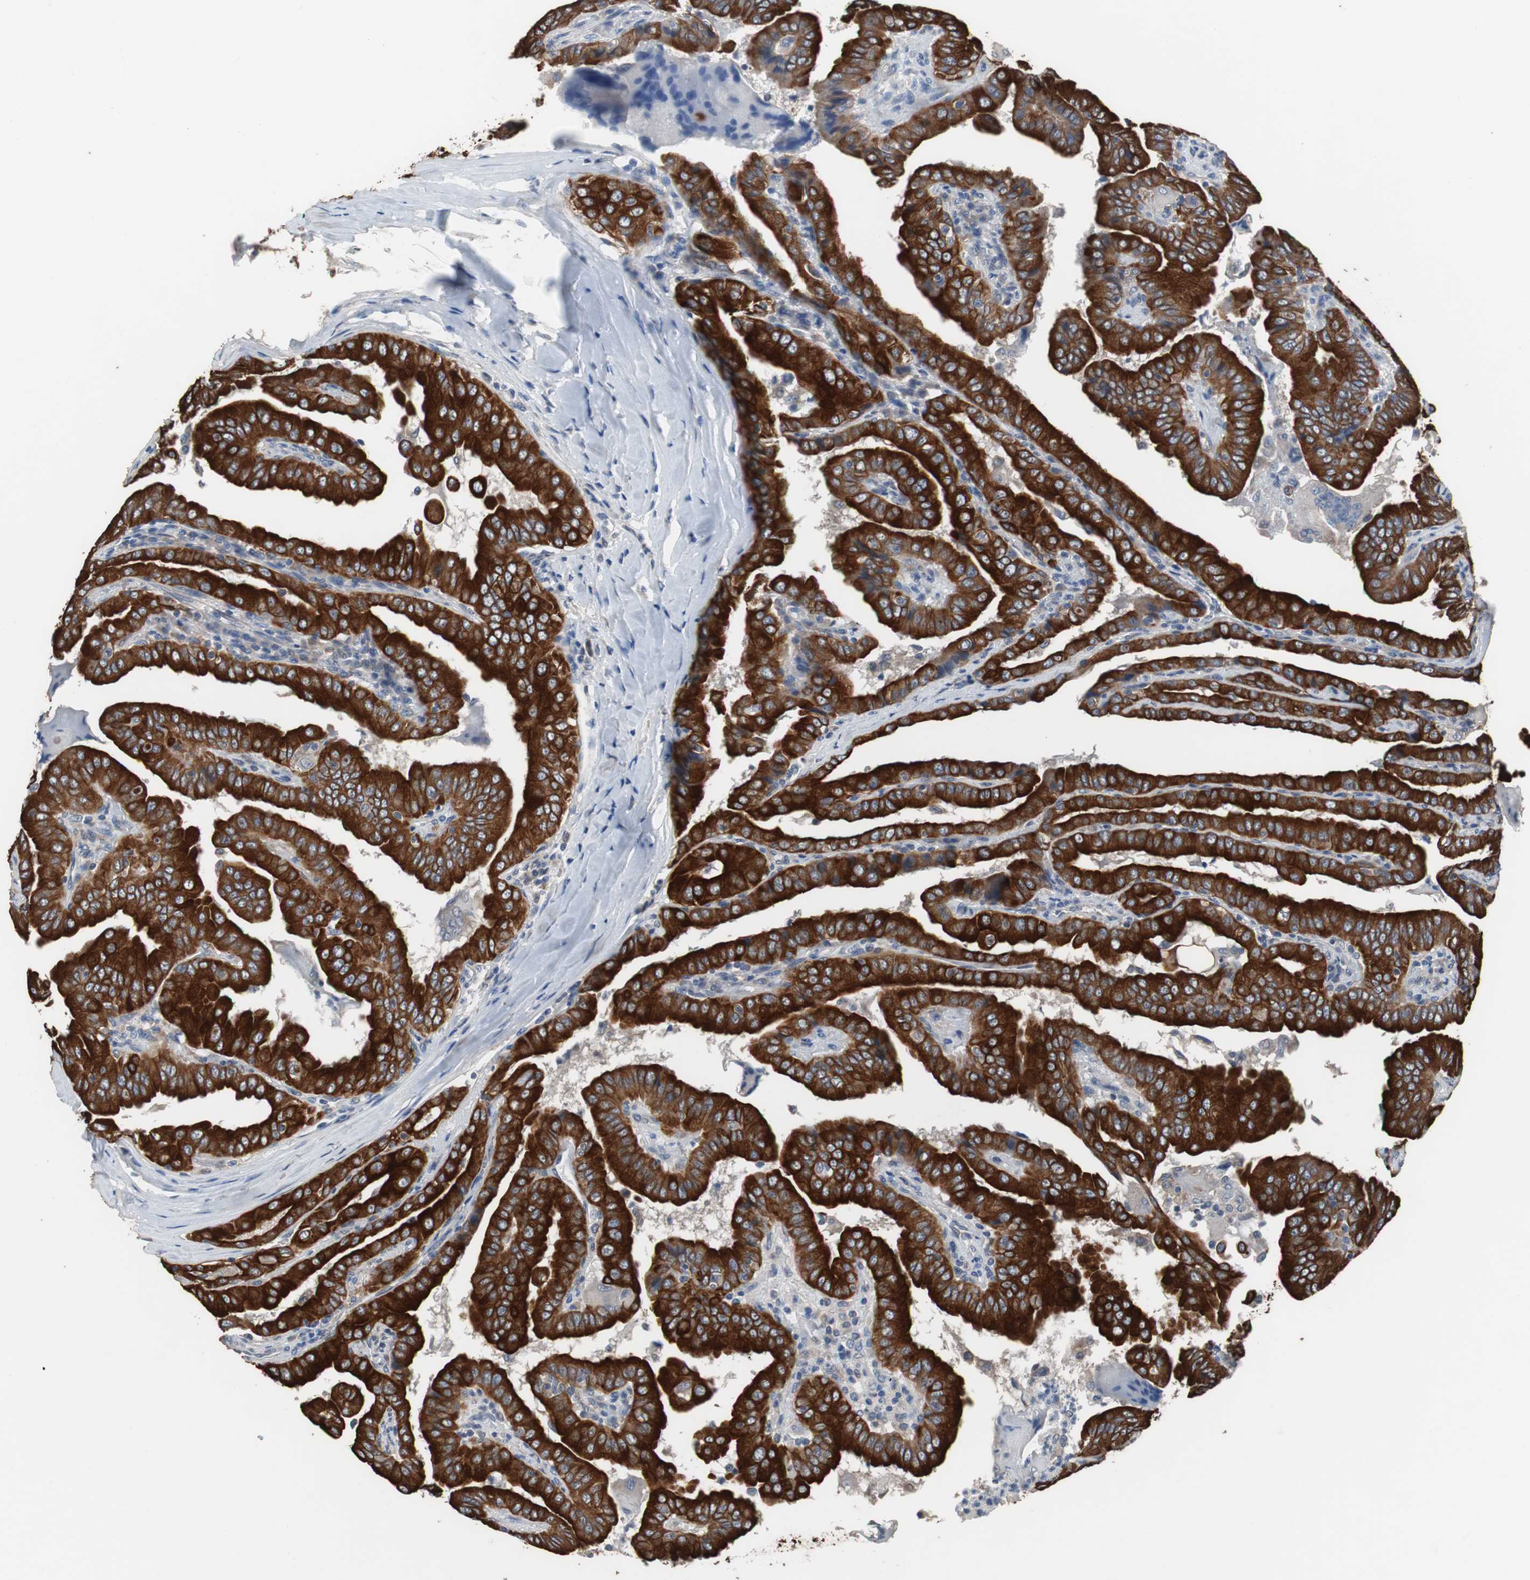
{"staining": {"intensity": "strong", "quantity": ">75%", "location": "cytoplasmic/membranous"}, "tissue": "thyroid cancer", "cell_type": "Tumor cells", "image_type": "cancer", "snomed": [{"axis": "morphology", "description": "Papillary adenocarcinoma, NOS"}, {"axis": "topography", "description": "Thyroid gland"}], "caption": "Immunohistochemistry (IHC) (DAB) staining of human papillary adenocarcinoma (thyroid) displays strong cytoplasmic/membranous protein positivity in approximately >75% of tumor cells.", "gene": "USP10", "patient": {"sex": "male", "age": 33}}